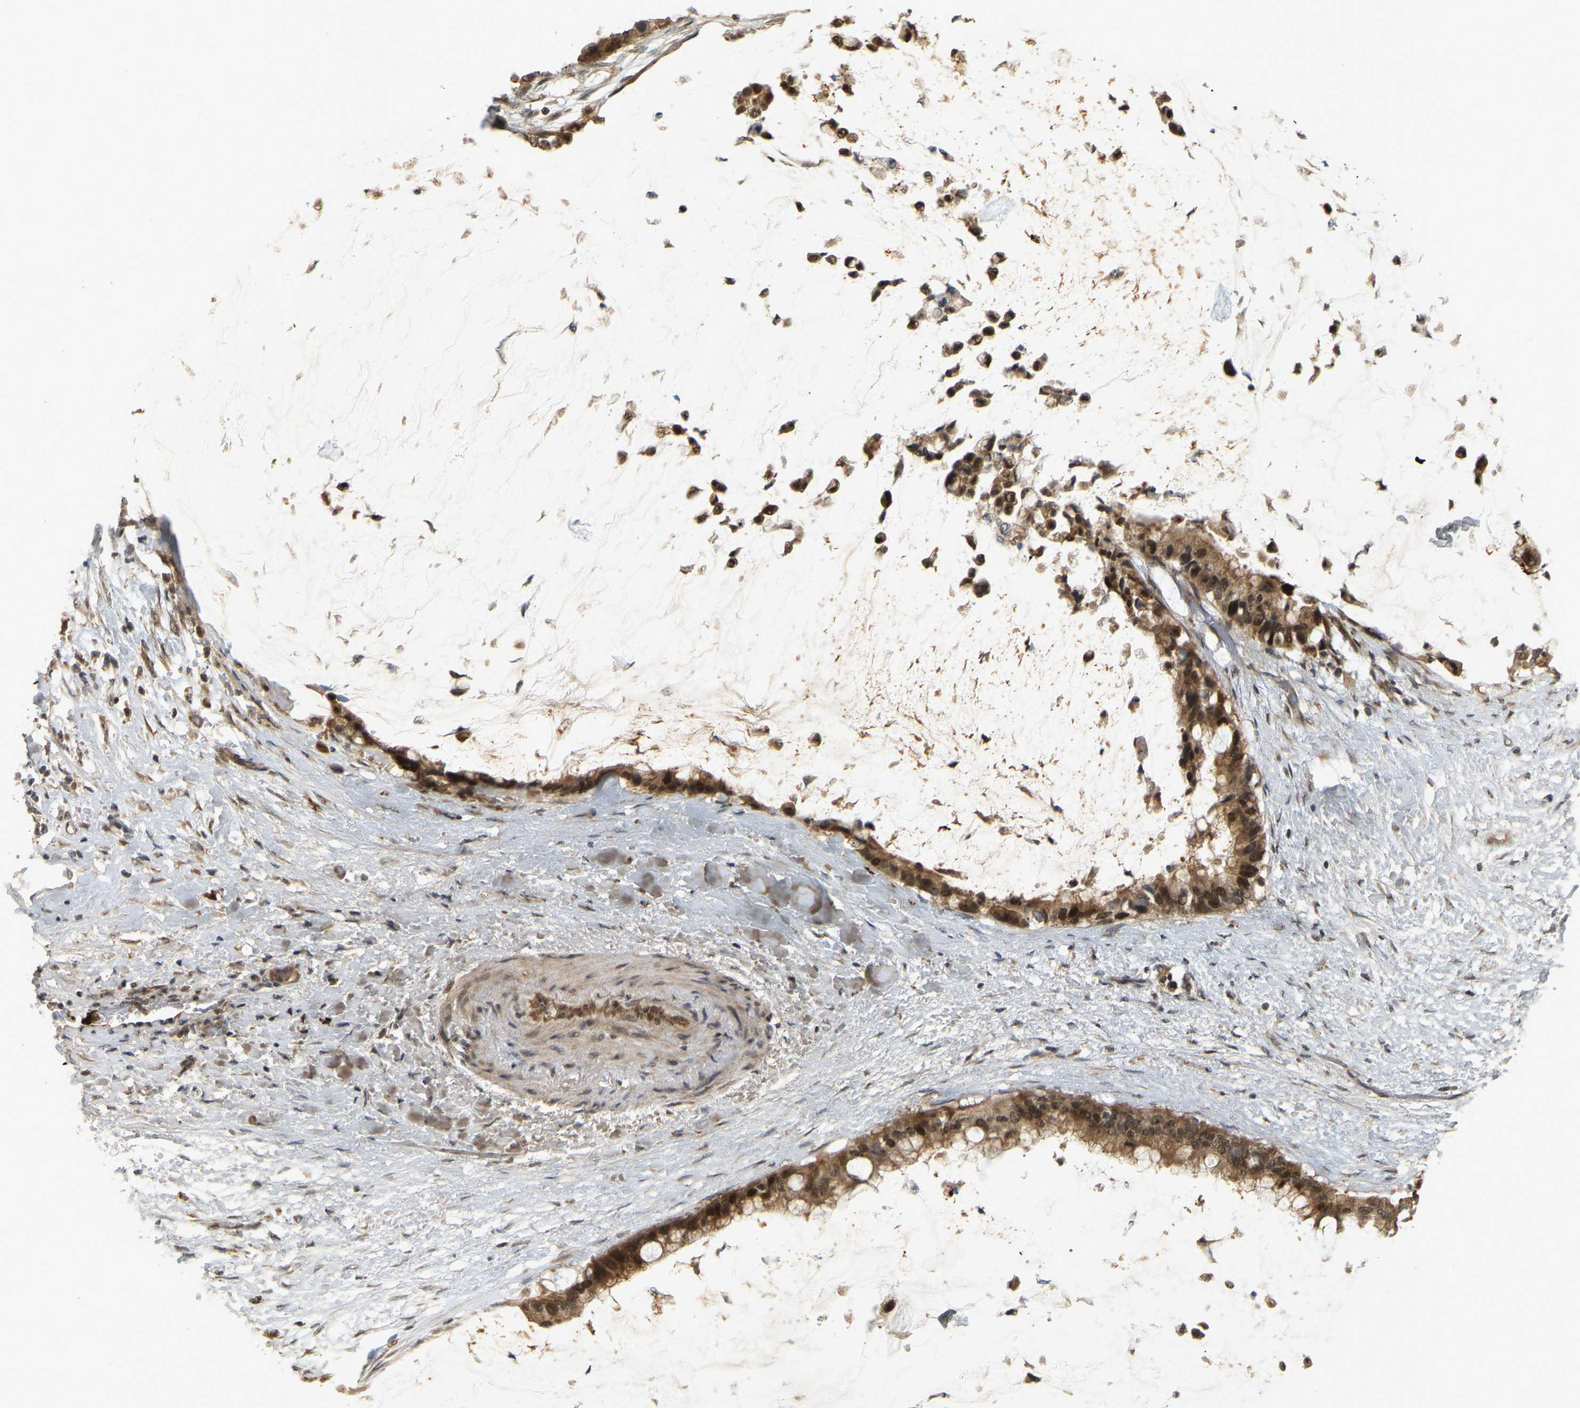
{"staining": {"intensity": "strong", "quantity": ">75%", "location": "cytoplasmic/membranous,nuclear"}, "tissue": "pancreatic cancer", "cell_type": "Tumor cells", "image_type": "cancer", "snomed": [{"axis": "morphology", "description": "Adenocarcinoma, NOS"}, {"axis": "topography", "description": "Pancreas"}], "caption": "Human pancreatic cancer stained with a protein marker exhibits strong staining in tumor cells.", "gene": "BRF2", "patient": {"sex": "male", "age": 41}}